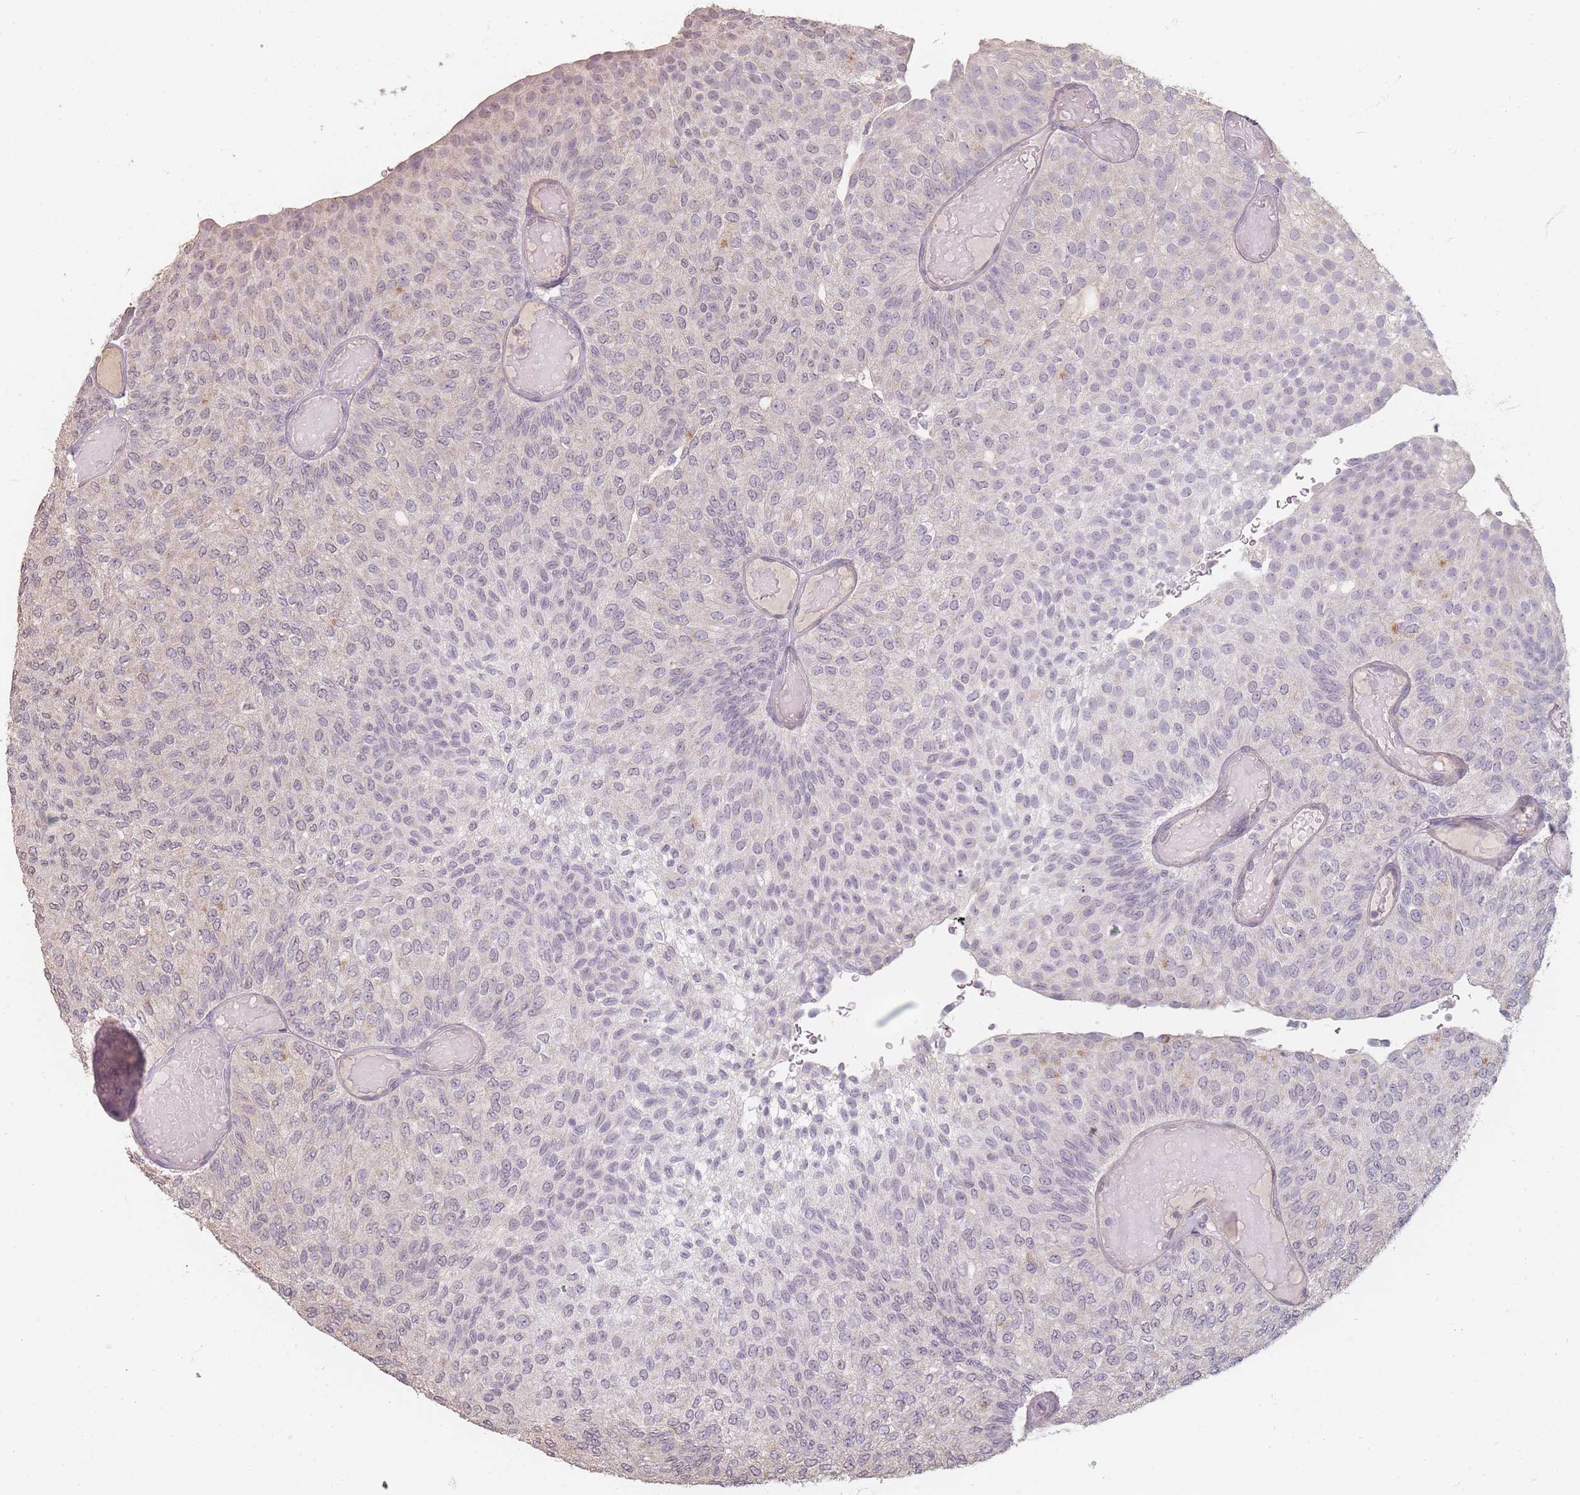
{"staining": {"intensity": "negative", "quantity": "none", "location": "none"}, "tissue": "urothelial cancer", "cell_type": "Tumor cells", "image_type": "cancer", "snomed": [{"axis": "morphology", "description": "Urothelial carcinoma, Low grade"}, {"axis": "topography", "description": "Urinary bladder"}], "caption": "Immunohistochemical staining of urothelial cancer reveals no significant expression in tumor cells.", "gene": "RFTN1", "patient": {"sex": "male", "age": 78}}